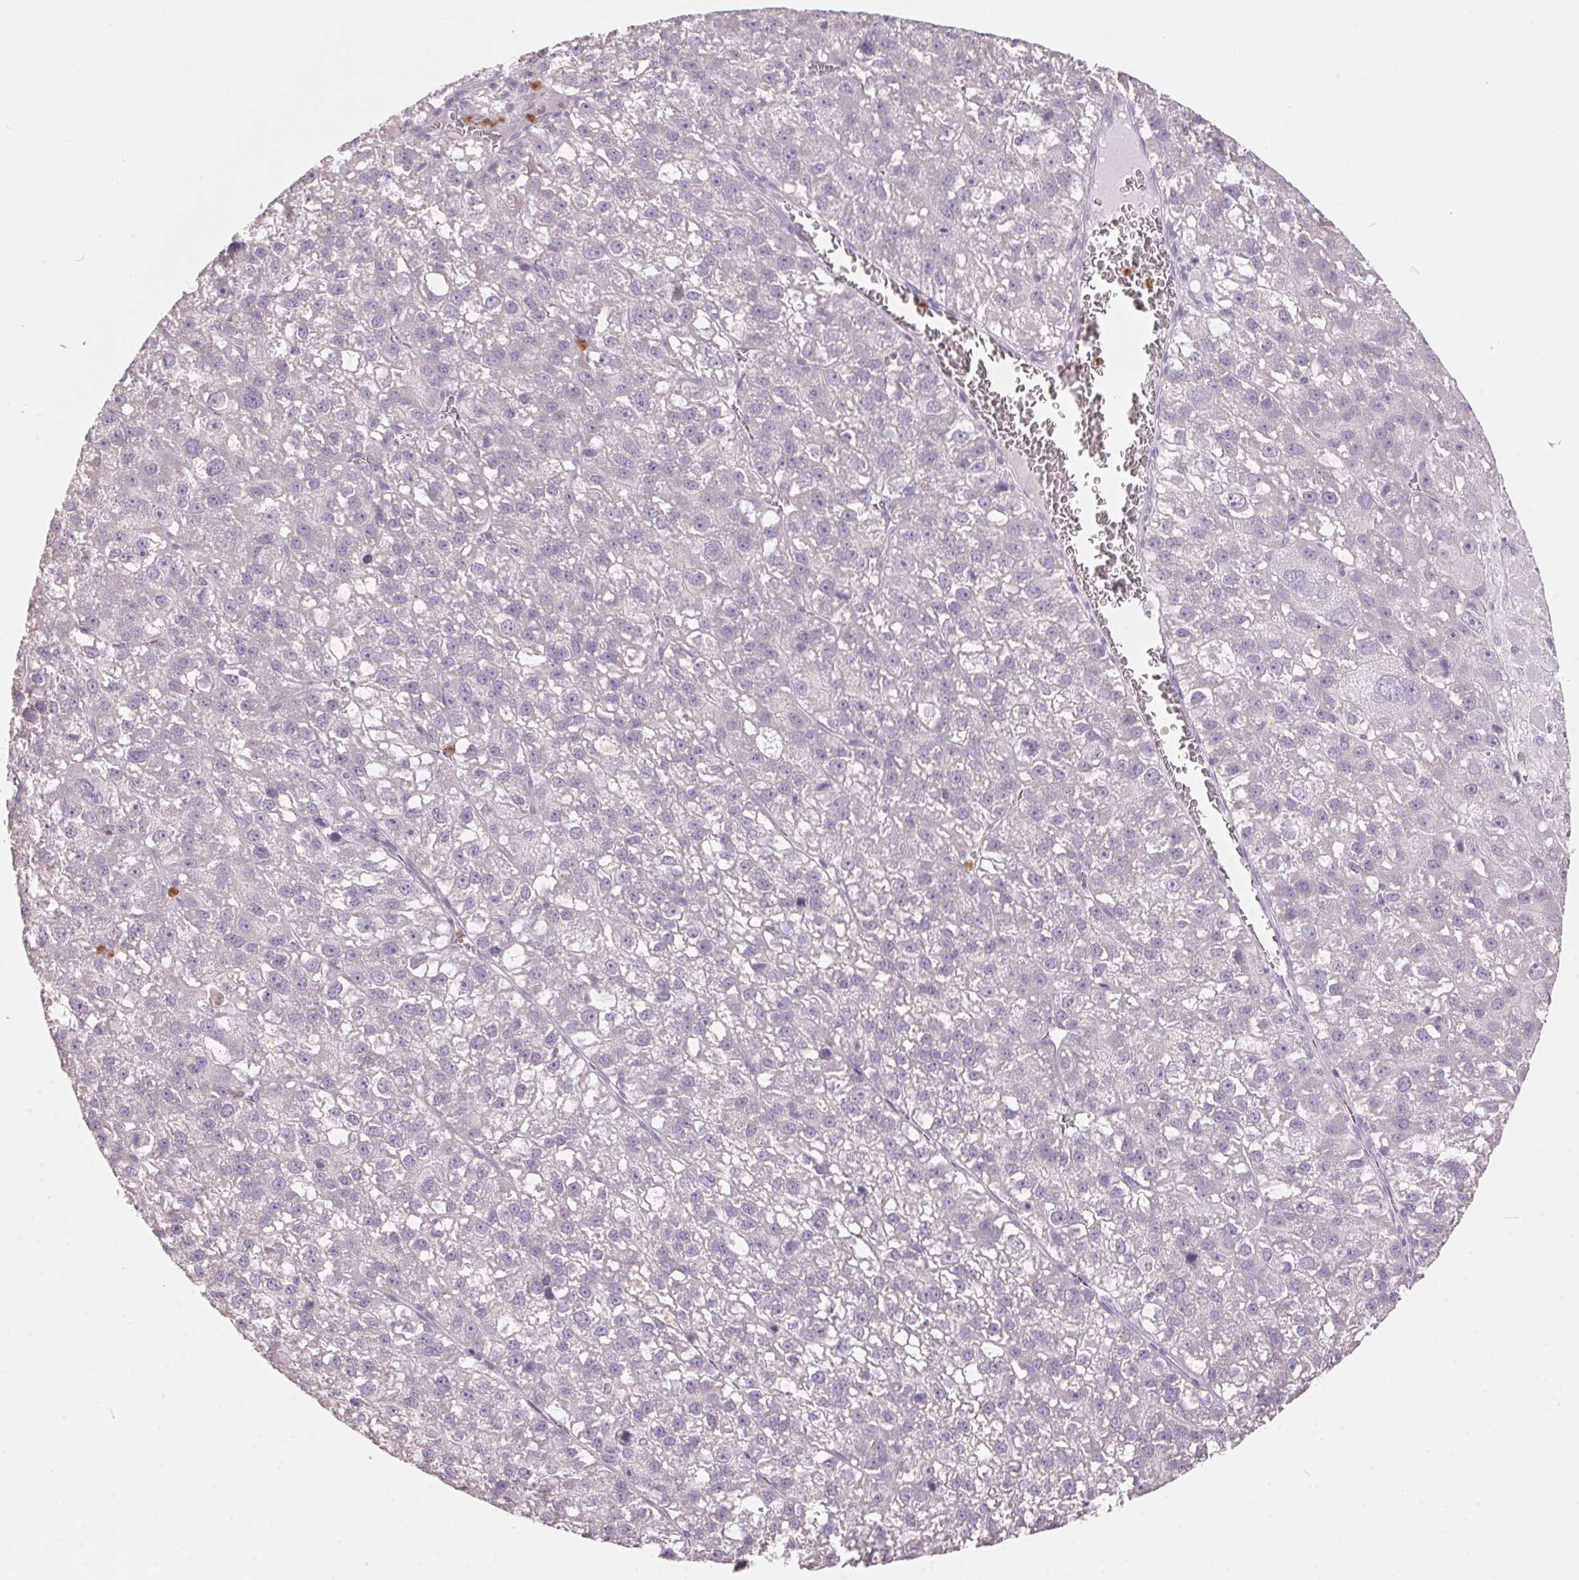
{"staining": {"intensity": "negative", "quantity": "none", "location": "none"}, "tissue": "liver cancer", "cell_type": "Tumor cells", "image_type": "cancer", "snomed": [{"axis": "morphology", "description": "Carcinoma, Hepatocellular, NOS"}, {"axis": "topography", "description": "Liver"}], "caption": "Immunohistochemistry of liver cancer (hepatocellular carcinoma) demonstrates no positivity in tumor cells. (Brightfield microscopy of DAB IHC at high magnification).", "gene": "SERPINB1", "patient": {"sex": "female", "age": 70}}